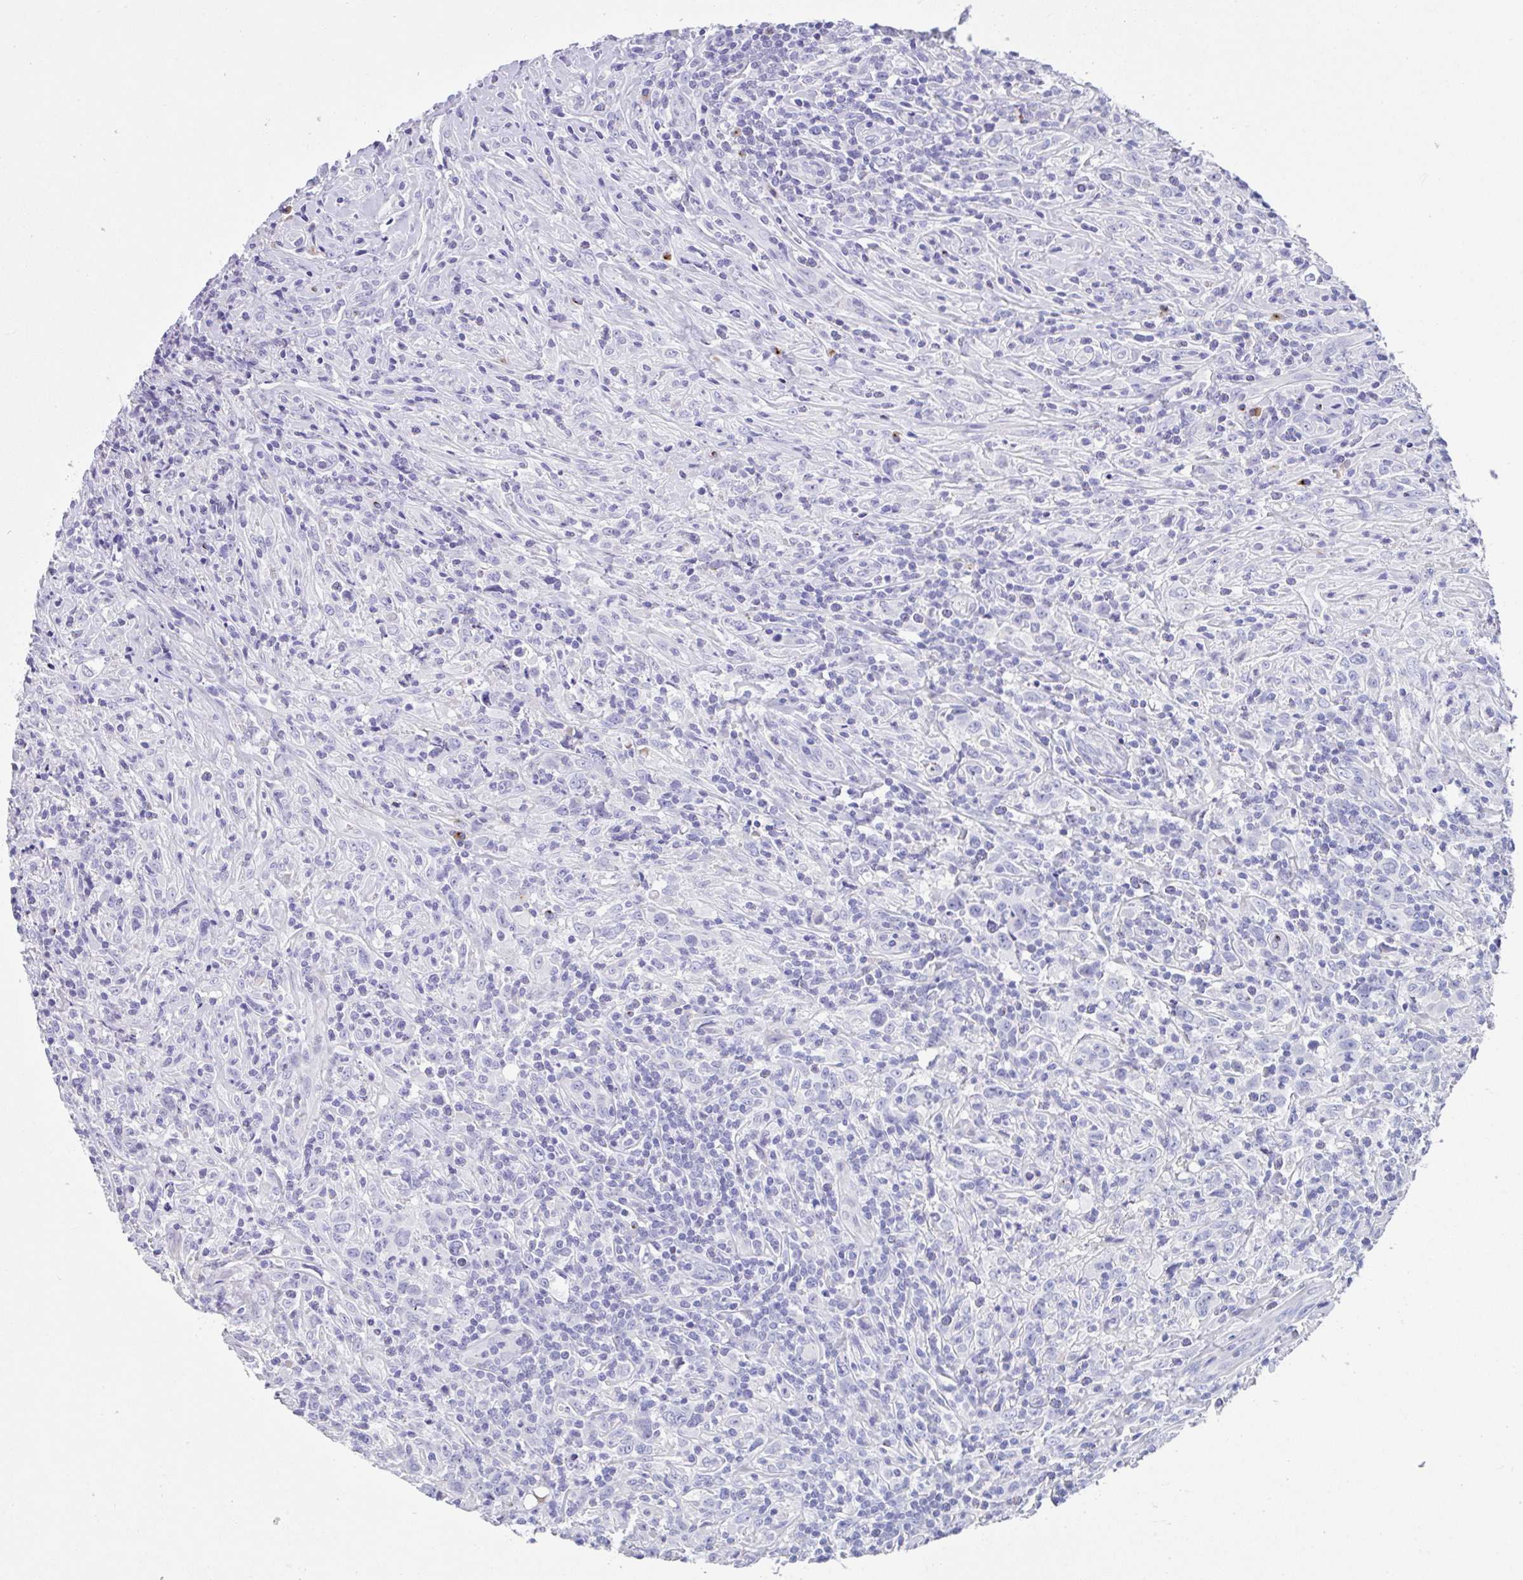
{"staining": {"intensity": "weak", "quantity": "25%-75%", "location": "cytoplasmic/membranous"}, "tissue": "lymphoma", "cell_type": "Tumor cells", "image_type": "cancer", "snomed": [{"axis": "morphology", "description": "Hodgkin's disease, NOS"}, {"axis": "topography", "description": "Lymph node"}], "caption": "Protein staining shows weak cytoplasmic/membranous positivity in about 25%-75% of tumor cells in Hodgkin's disease. The protein of interest is shown in brown color, while the nuclei are stained blue.", "gene": "FBXL20", "patient": {"sex": "female", "age": 18}}